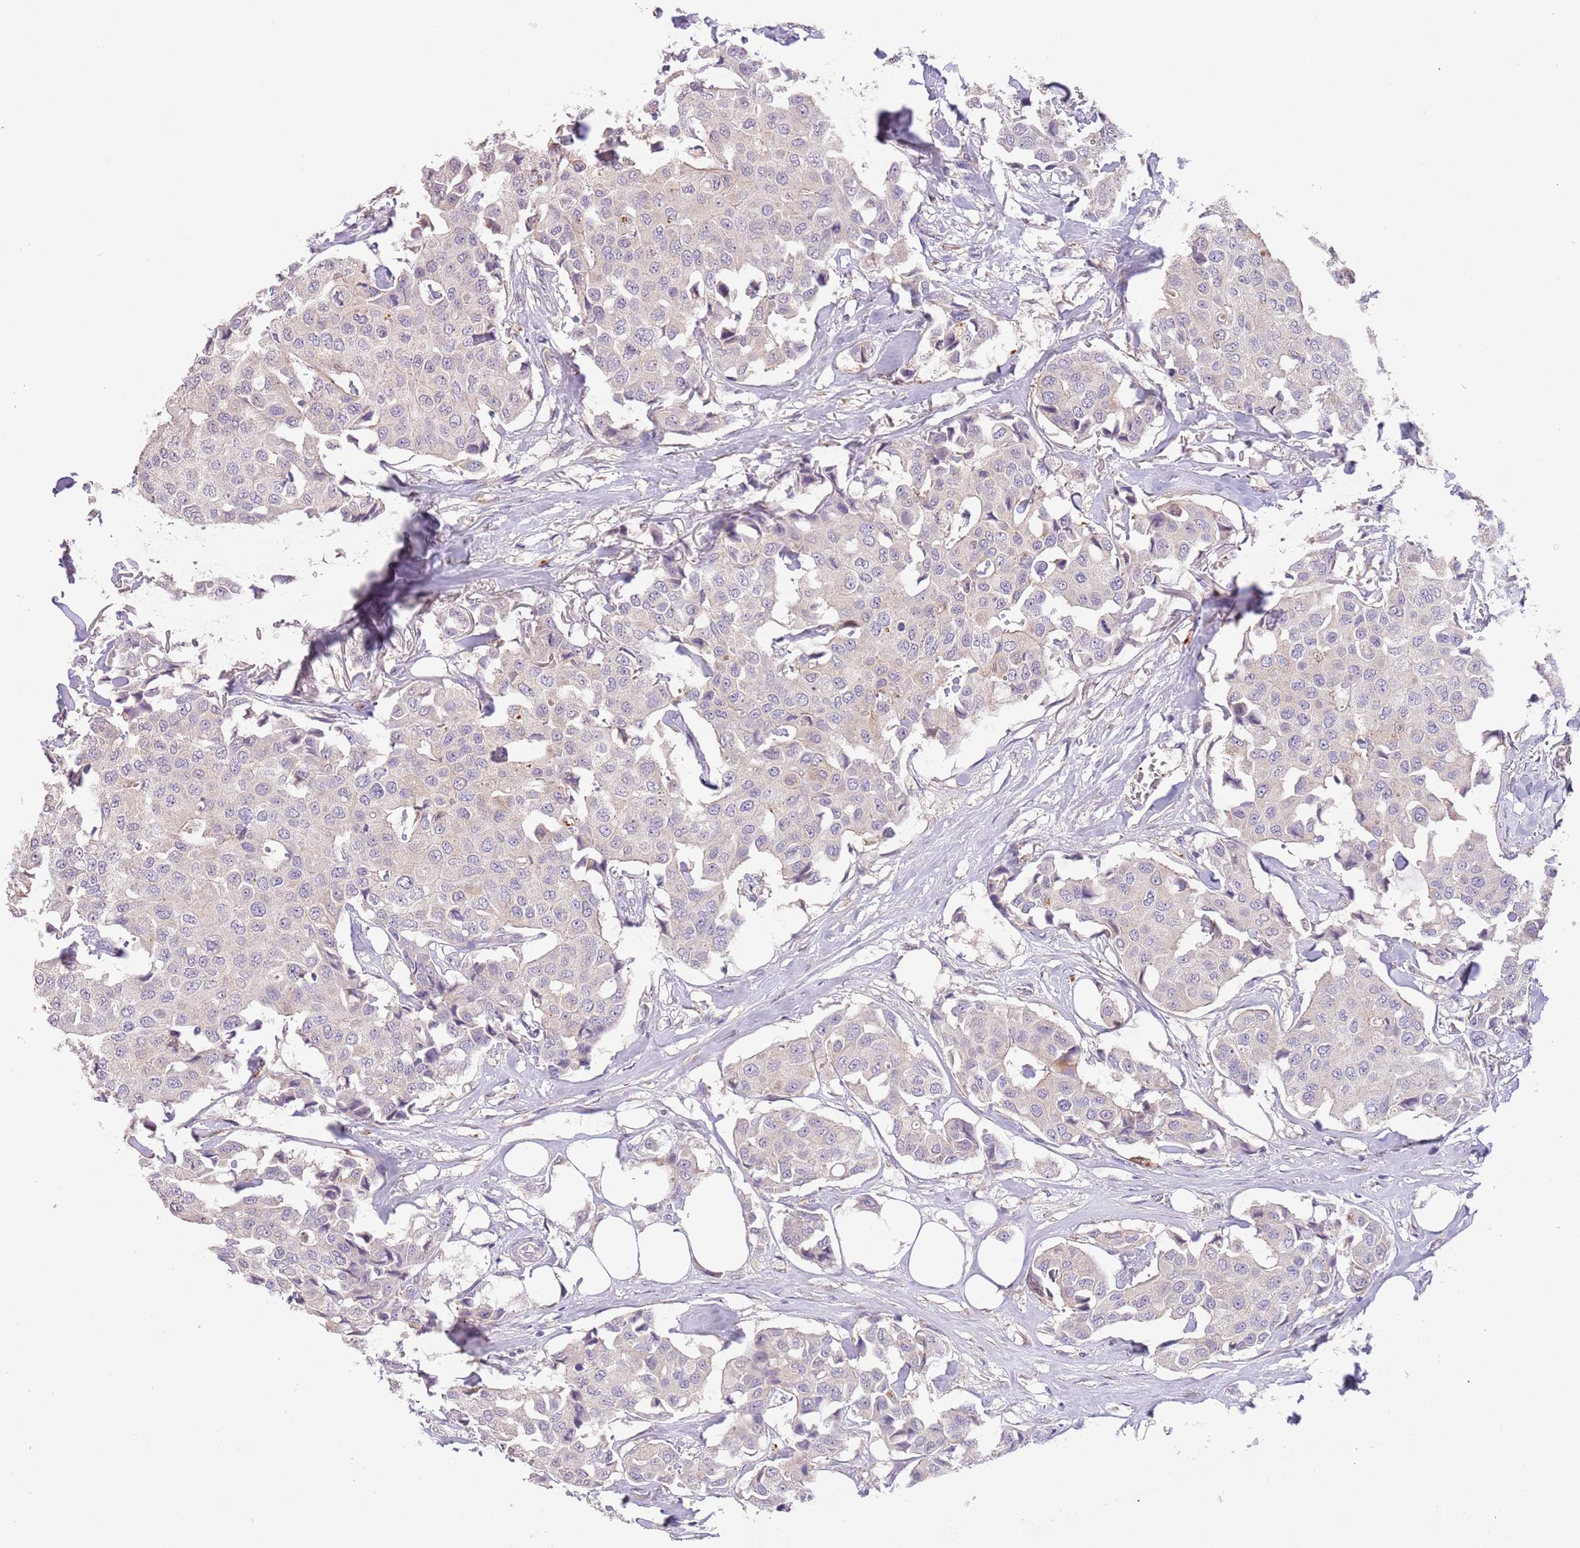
{"staining": {"intensity": "negative", "quantity": "none", "location": "none"}, "tissue": "breast cancer", "cell_type": "Tumor cells", "image_type": "cancer", "snomed": [{"axis": "morphology", "description": "Duct carcinoma"}, {"axis": "topography", "description": "Breast"}], "caption": "The immunohistochemistry photomicrograph has no significant positivity in tumor cells of breast cancer tissue.", "gene": "ZNF658", "patient": {"sex": "female", "age": 80}}